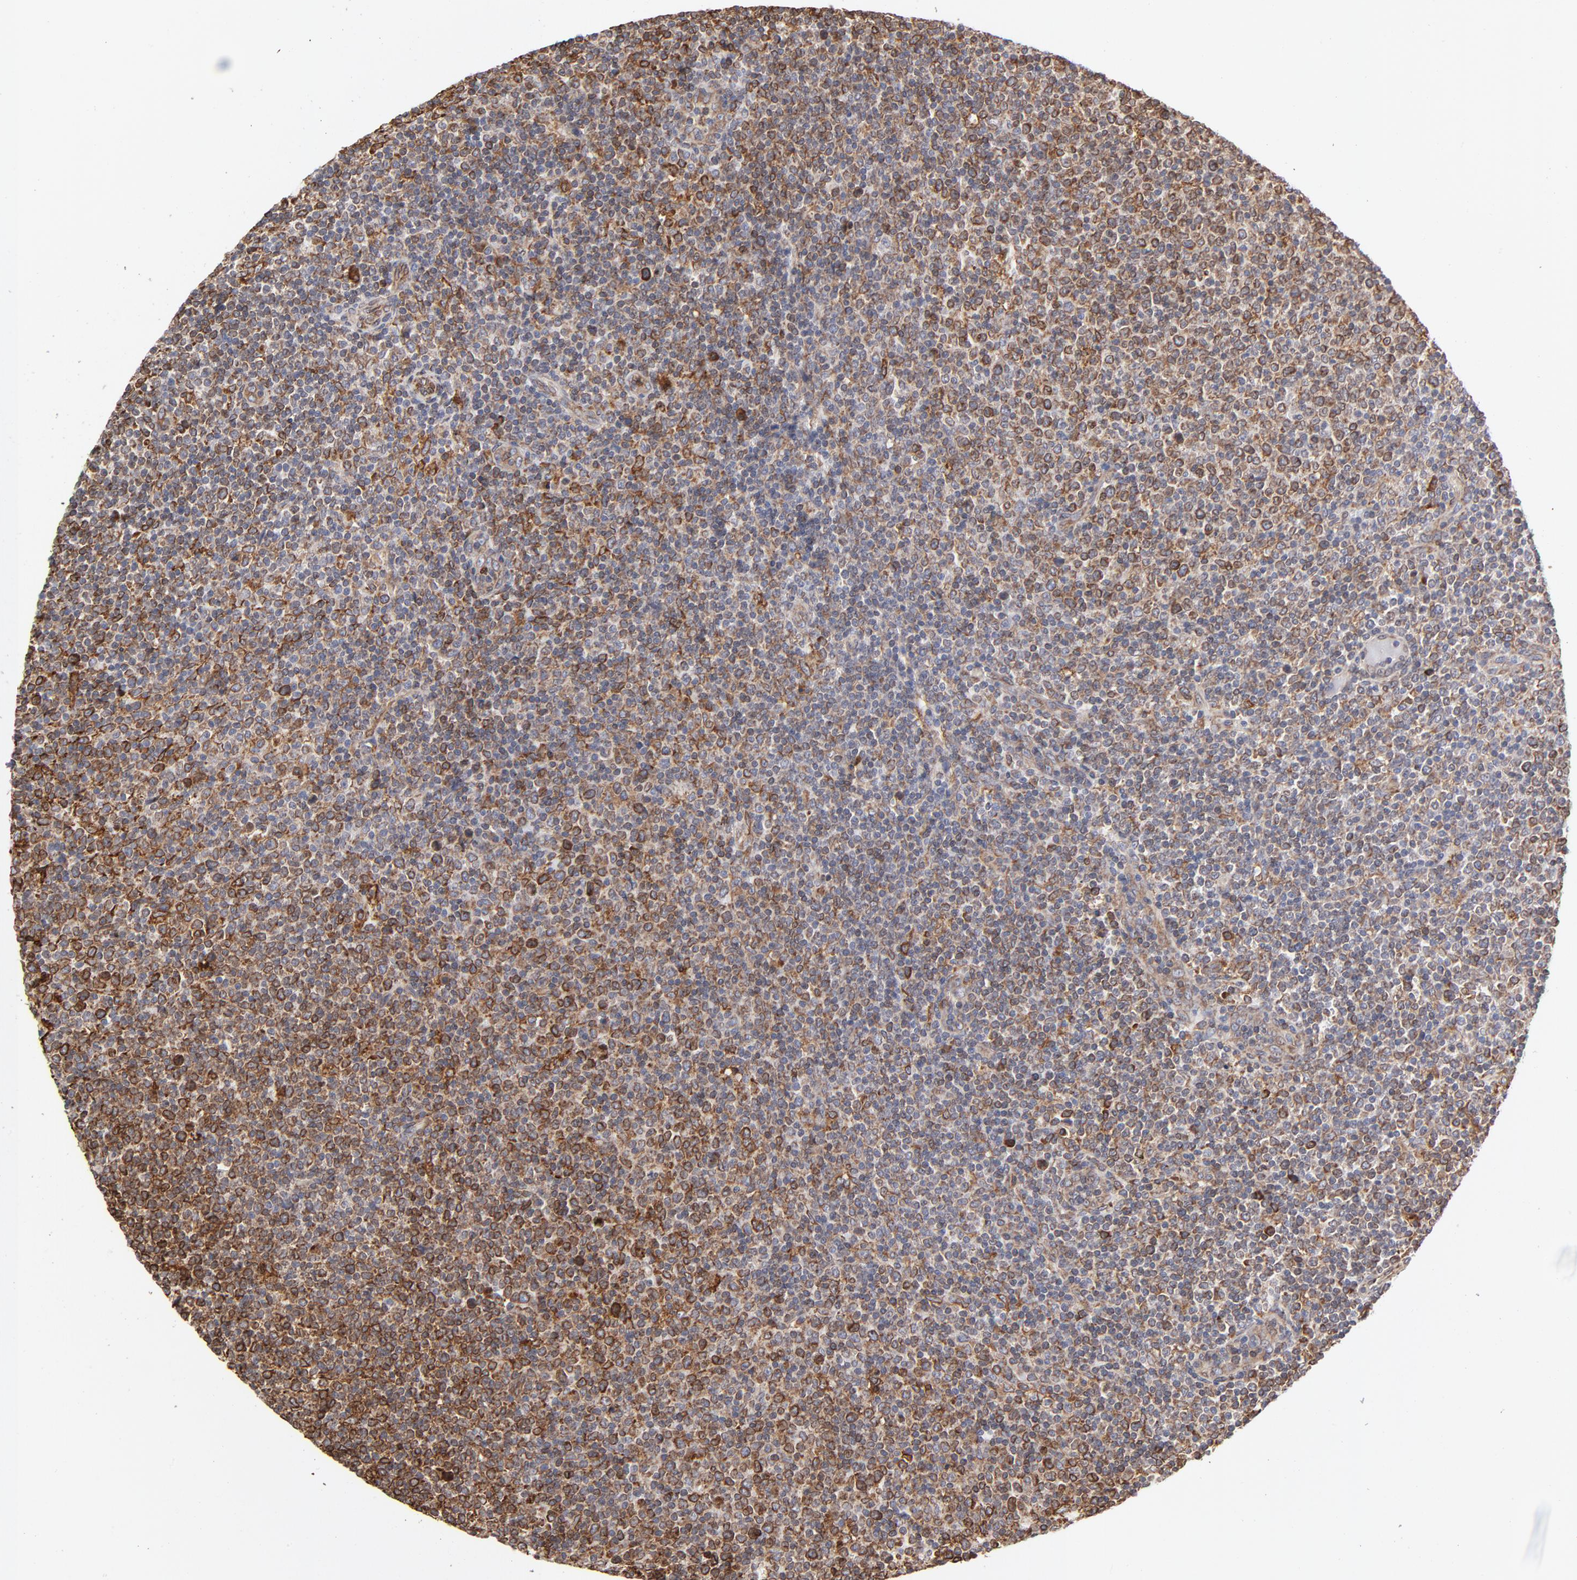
{"staining": {"intensity": "strong", "quantity": "25%-75%", "location": "cytoplasmic/membranous"}, "tissue": "lymphoma", "cell_type": "Tumor cells", "image_type": "cancer", "snomed": [{"axis": "morphology", "description": "Malignant lymphoma, non-Hodgkin's type, Low grade"}, {"axis": "topography", "description": "Lymph node"}], "caption": "Tumor cells demonstrate strong cytoplasmic/membranous staining in about 25%-75% of cells in low-grade malignant lymphoma, non-Hodgkin's type.", "gene": "CANX", "patient": {"sex": "male", "age": 70}}